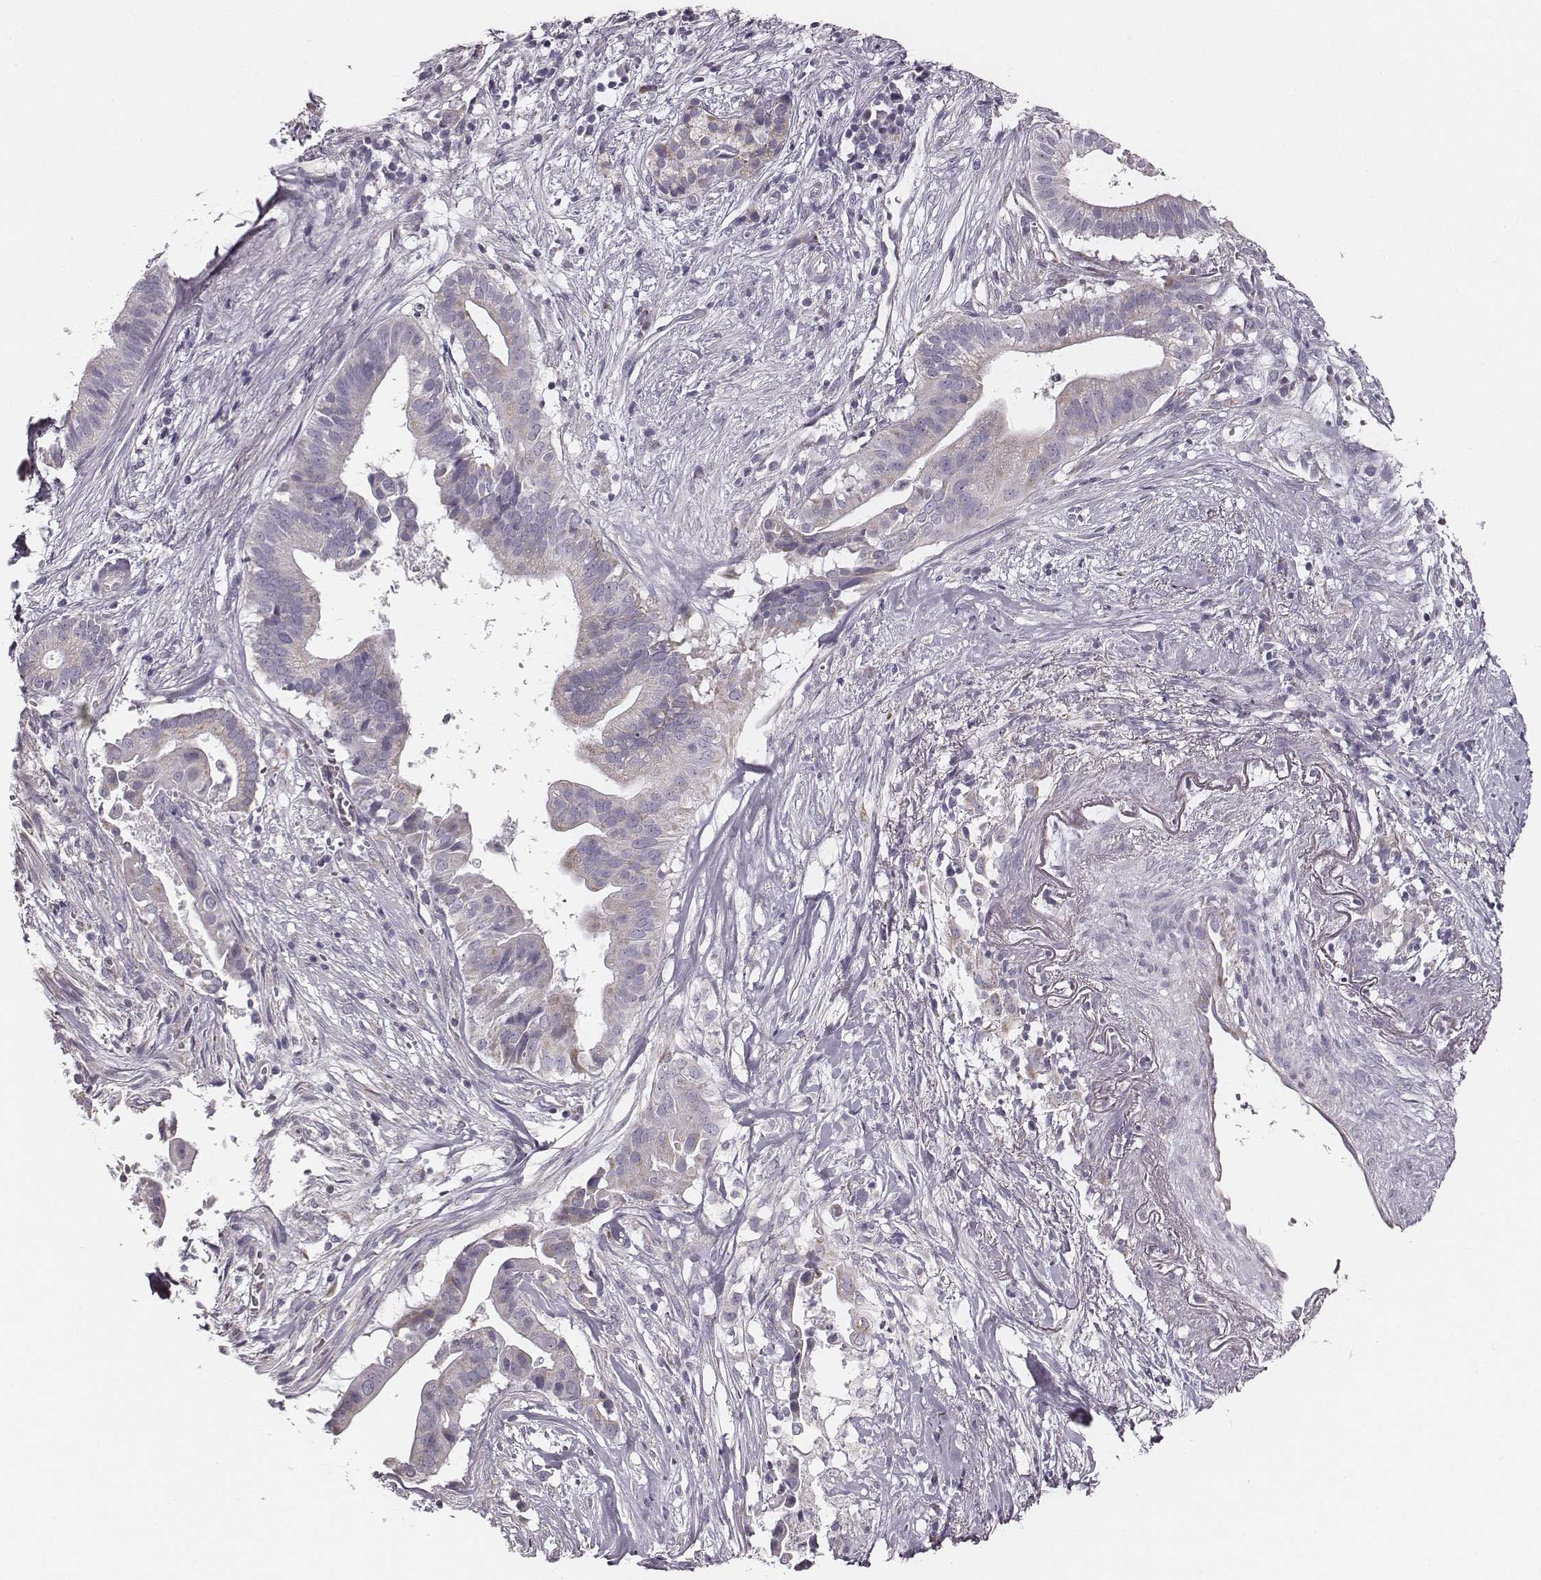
{"staining": {"intensity": "negative", "quantity": "none", "location": "none"}, "tissue": "pancreatic cancer", "cell_type": "Tumor cells", "image_type": "cancer", "snomed": [{"axis": "morphology", "description": "Adenocarcinoma, NOS"}, {"axis": "topography", "description": "Pancreas"}], "caption": "High power microscopy histopathology image of an immunohistochemistry (IHC) micrograph of pancreatic adenocarcinoma, revealing no significant positivity in tumor cells.", "gene": "UBL4B", "patient": {"sex": "male", "age": 61}}